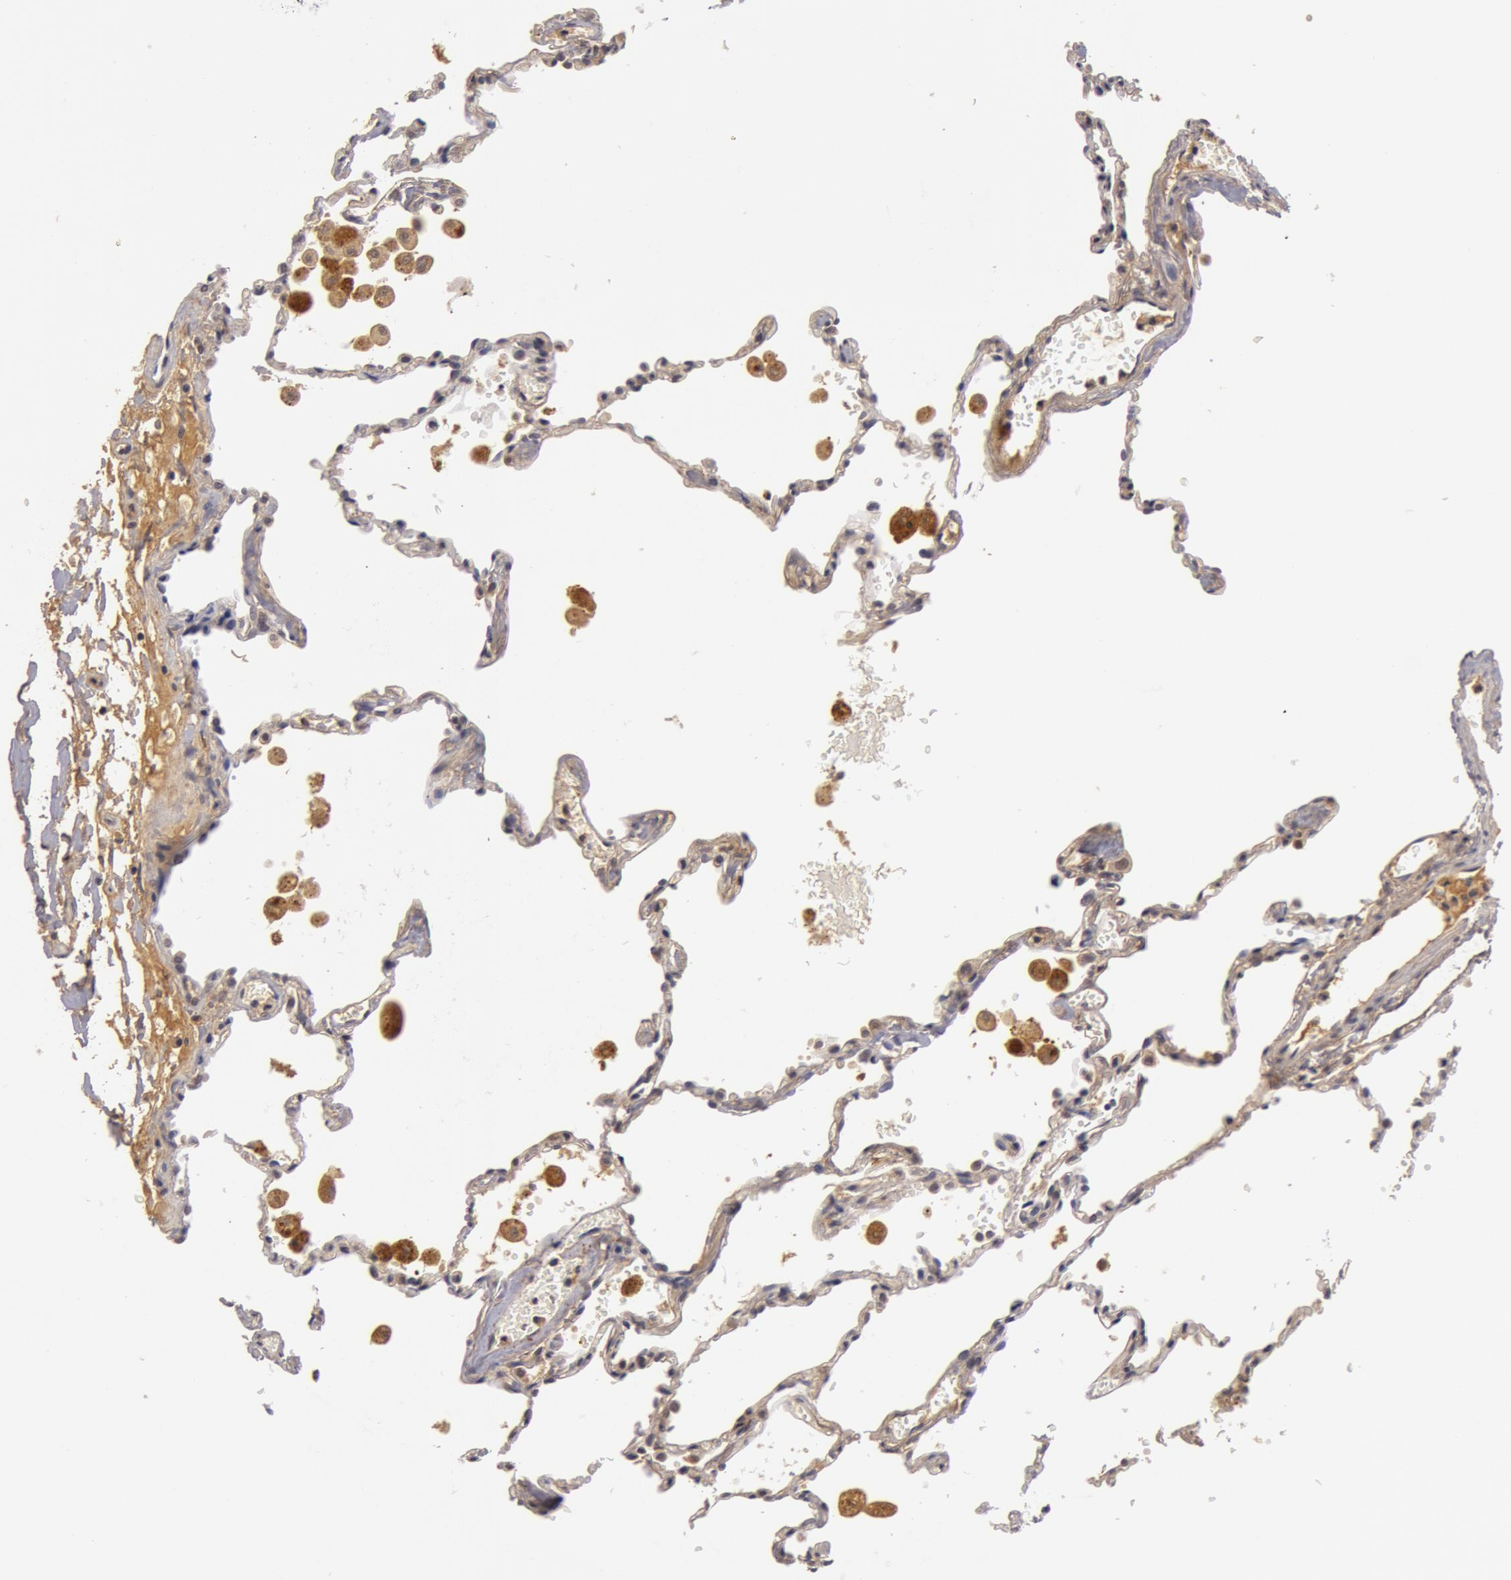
{"staining": {"intensity": "weak", "quantity": "<25%", "location": "cytoplasmic/membranous"}, "tissue": "lung", "cell_type": "Alveolar cells", "image_type": "normal", "snomed": [{"axis": "morphology", "description": "Normal tissue, NOS"}, {"axis": "topography", "description": "Lung"}], "caption": "Immunohistochemical staining of unremarkable human lung displays no significant staining in alveolar cells.", "gene": "BCHE", "patient": {"sex": "male", "age": 71}}